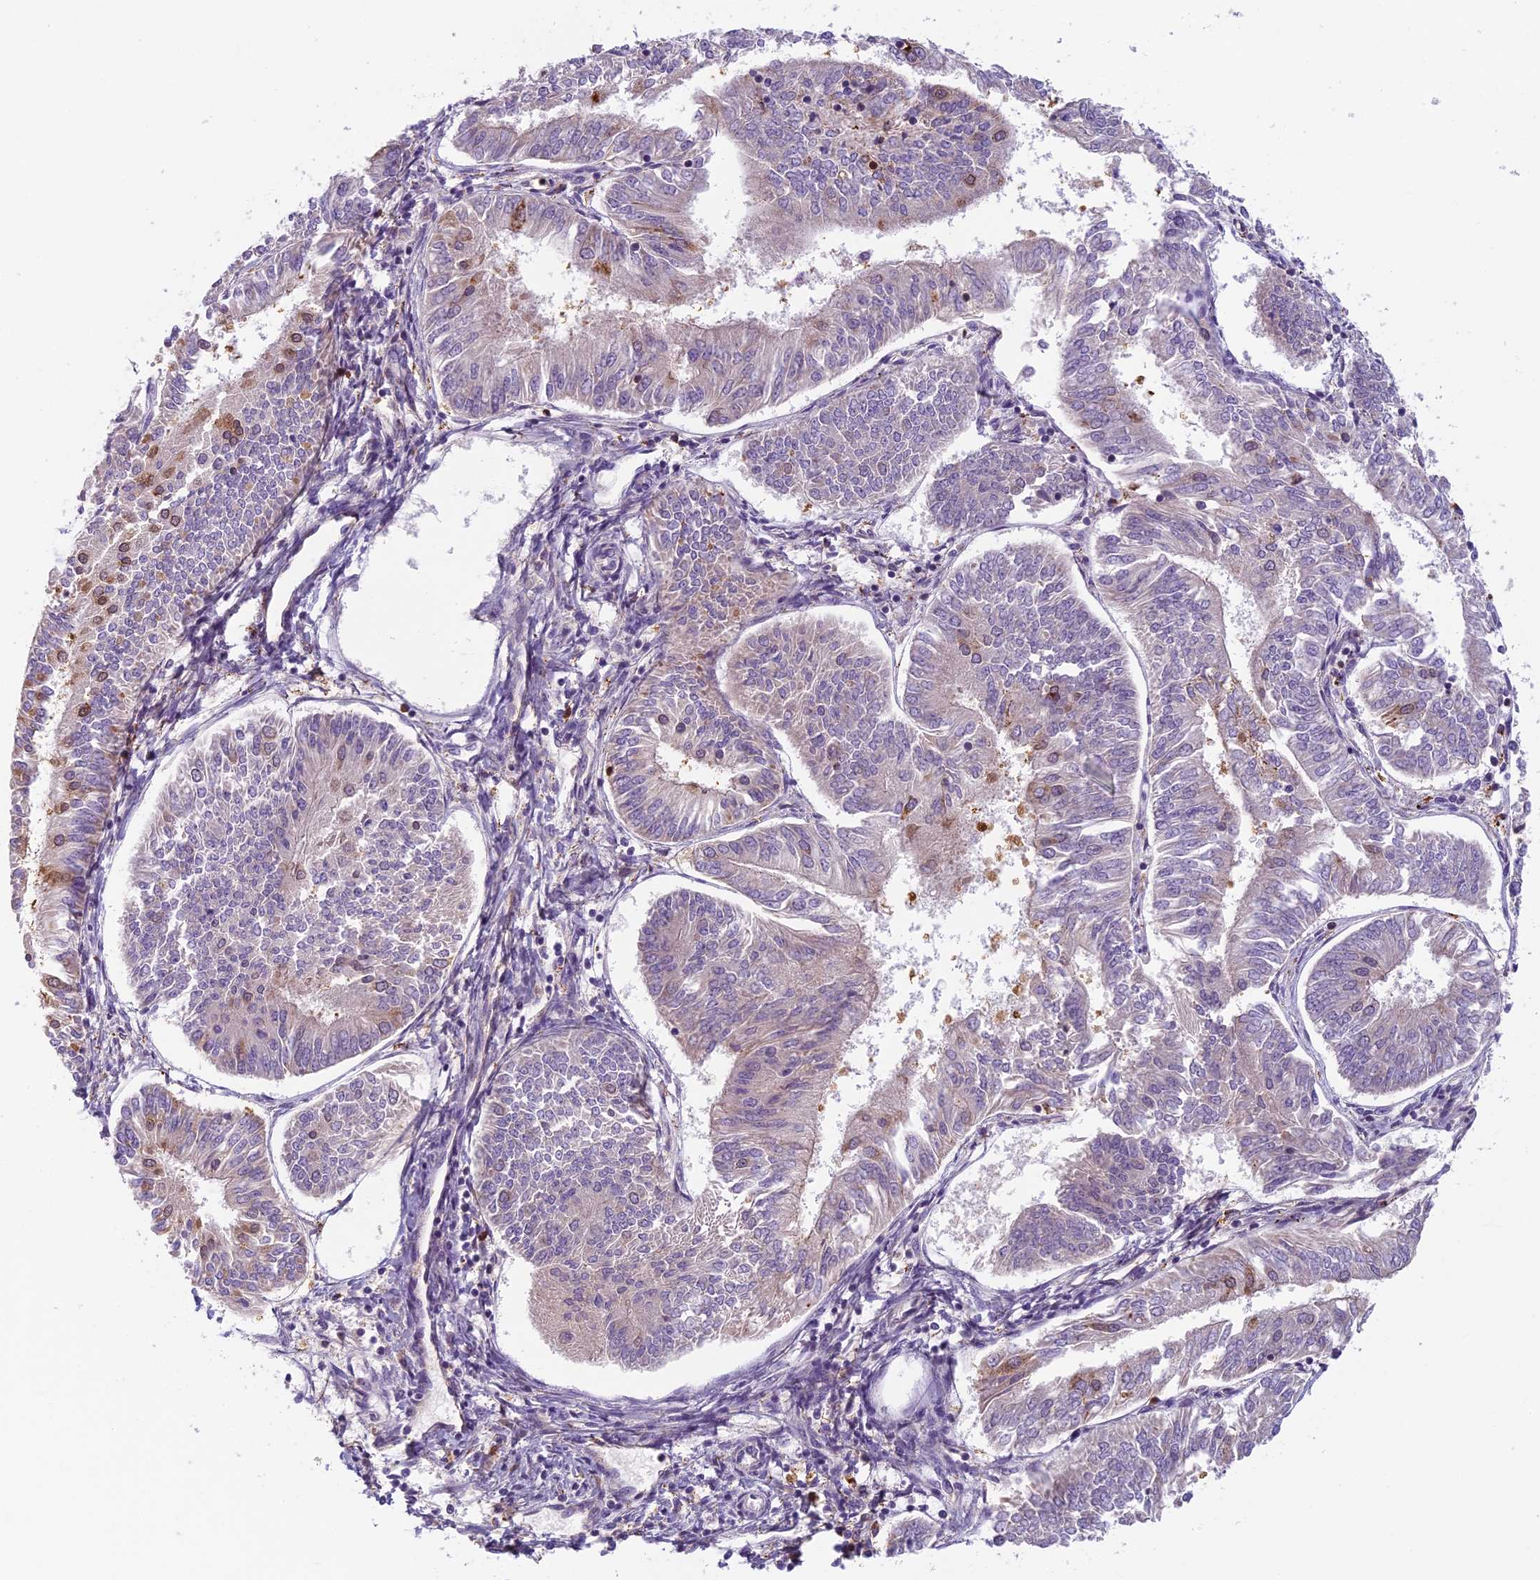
{"staining": {"intensity": "moderate", "quantity": "<25%", "location": "cytoplasmic/membranous"}, "tissue": "endometrial cancer", "cell_type": "Tumor cells", "image_type": "cancer", "snomed": [{"axis": "morphology", "description": "Adenocarcinoma, NOS"}, {"axis": "topography", "description": "Endometrium"}], "caption": "Immunohistochemical staining of endometrial adenocarcinoma displays moderate cytoplasmic/membranous protein positivity in about <25% of tumor cells.", "gene": "SEMA7A", "patient": {"sex": "female", "age": 58}}